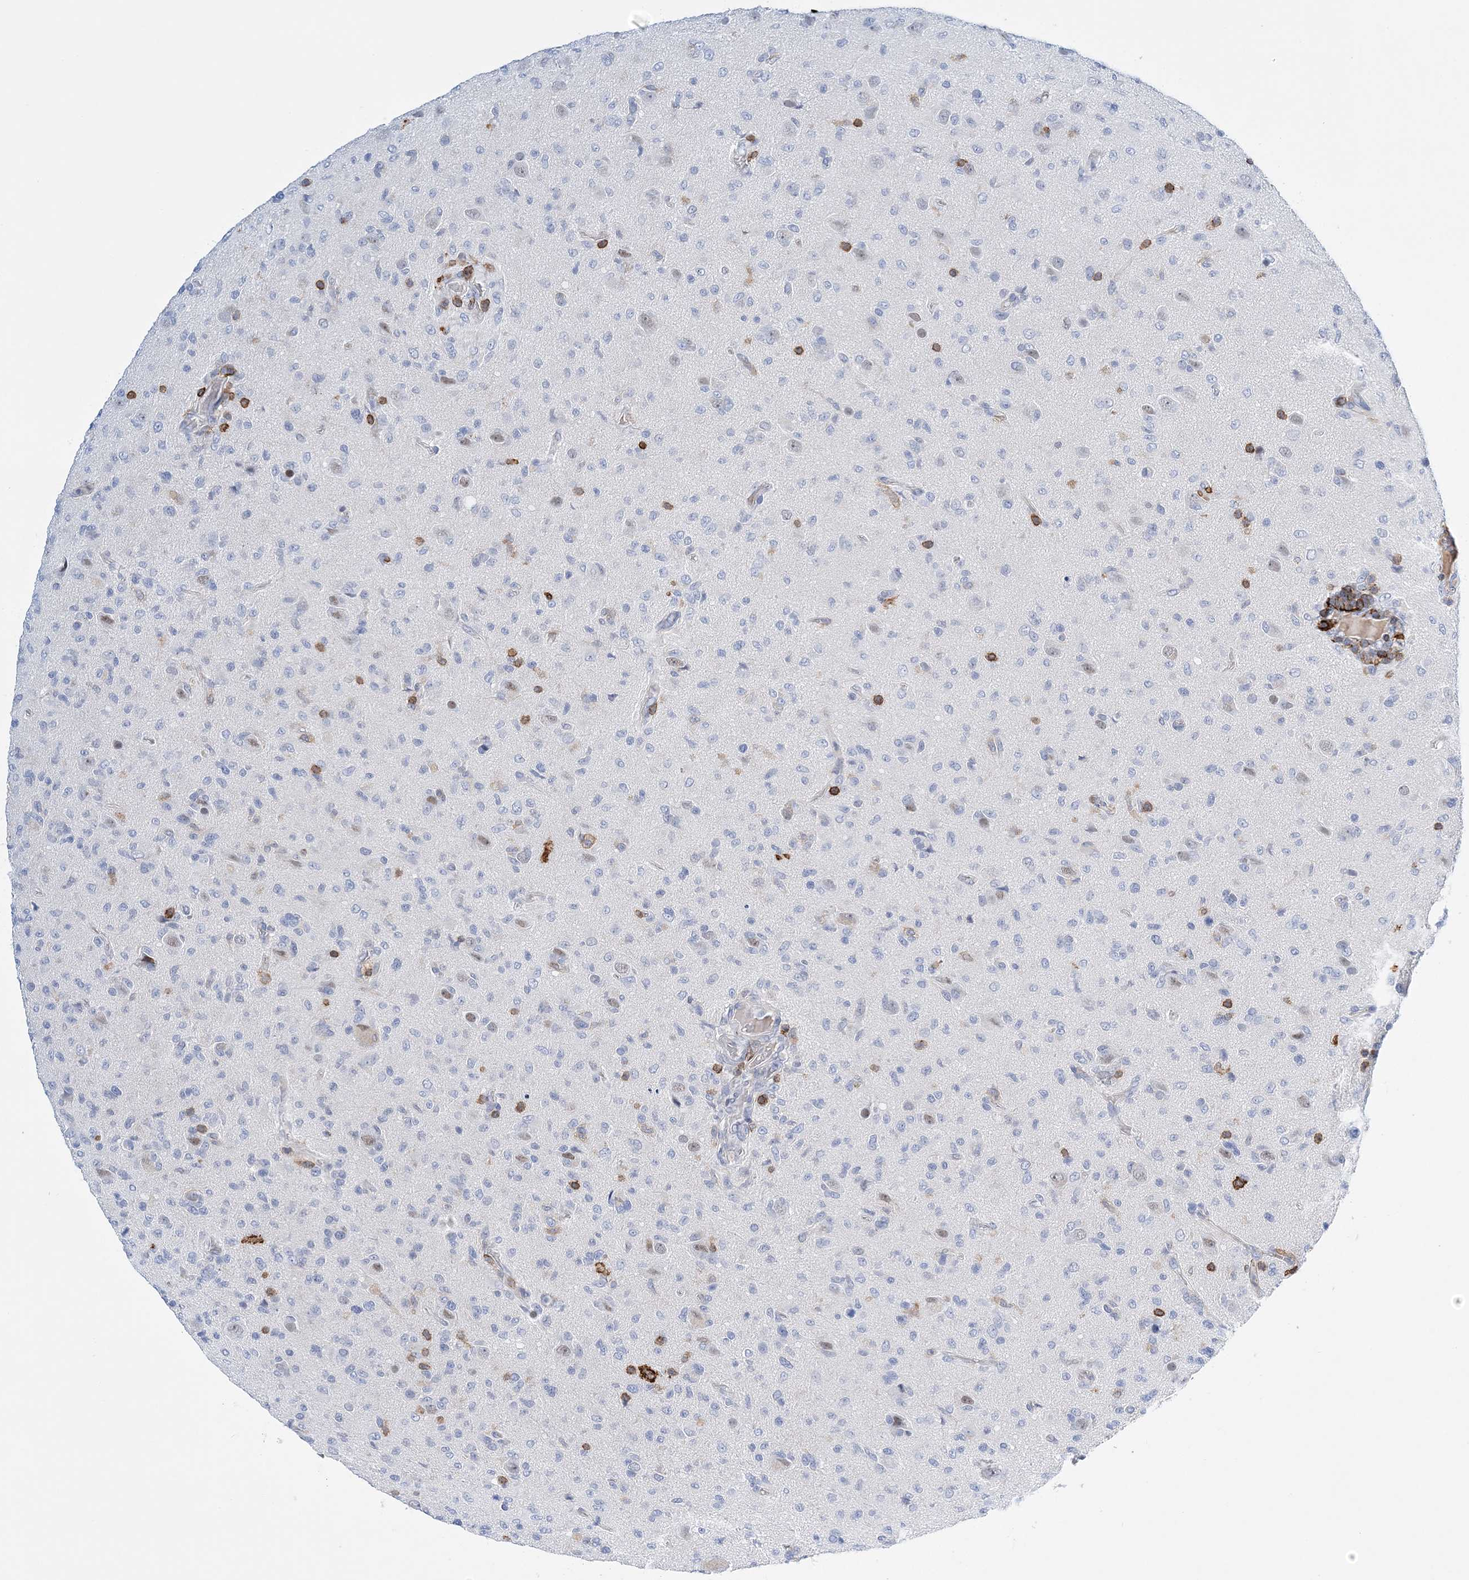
{"staining": {"intensity": "negative", "quantity": "none", "location": "none"}, "tissue": "glioma", "cell_type": "Tumor cells", "image_type": "cancer", "snomed": [{"axis": "morphology", "description": "Glioma, malignant, High grade"}, {"axis": "topography", "description": "Brain"}], "caption": "IHC image of human malignant high-grade glioma stained for a protein (brown), which shows no expression in tumor cells. (DAB immunohistochemistry with hematoxylin counter stain).", "gene": "PRMT9", "patient": {"sex": "female", "age": 57}}